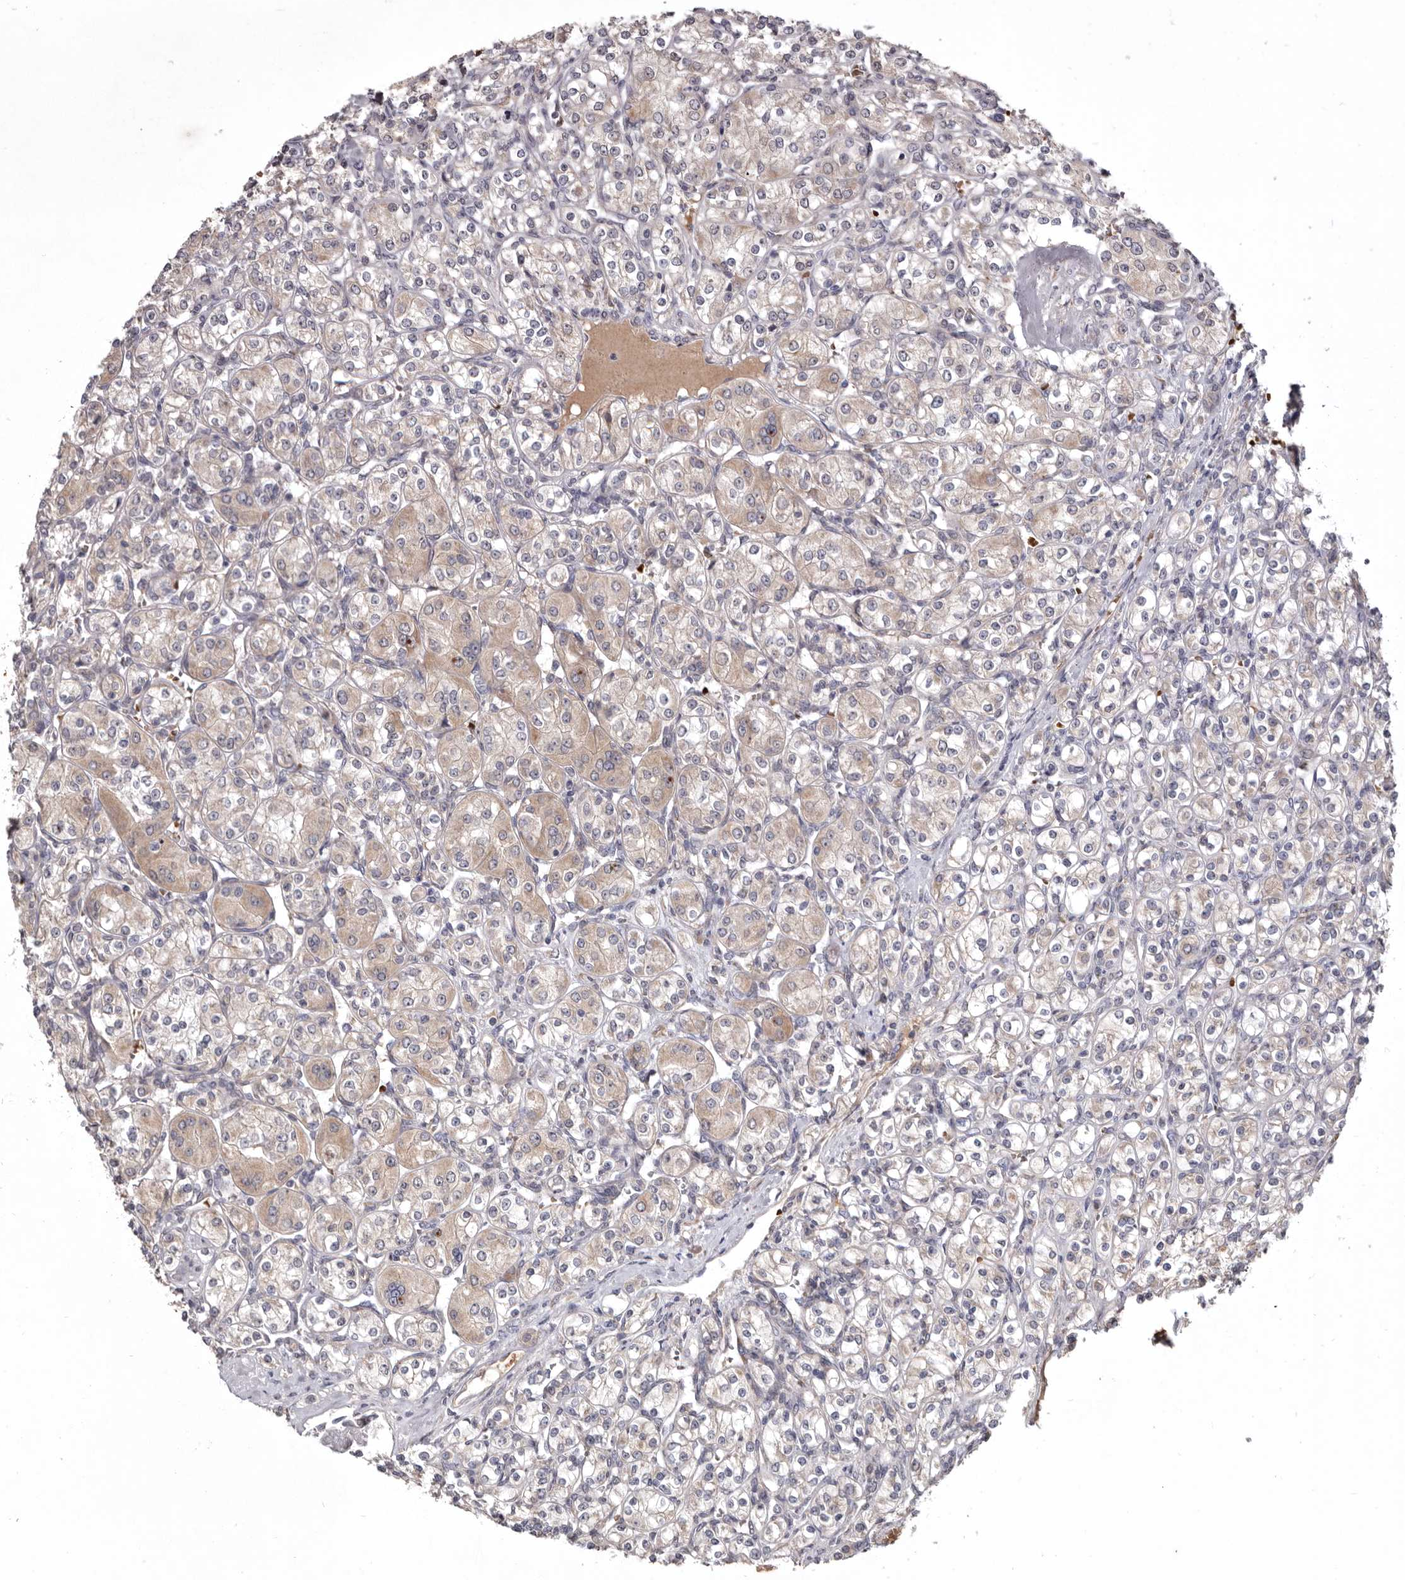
{"staining": {"intensity": "weak", "quantity": "<25%", "location": "cytoplasmic/membranous"}, "tissue": "renal cancer", "cell_type": "Tumor cells", "image_type": "cancer", "snomed": [{"axis": "morphology", "description": "Adenocarcinoma, NOS"}, {"axis": "topography", "description": "Kidney"}], "caption": "An immunohistochemistry micrograph of renal adenocarcinoma is shown. There is no staining in tumor cells of renal adenocarcinoma.", "gene": "NENF", "patient": {"sex": "male", "age": 77}}